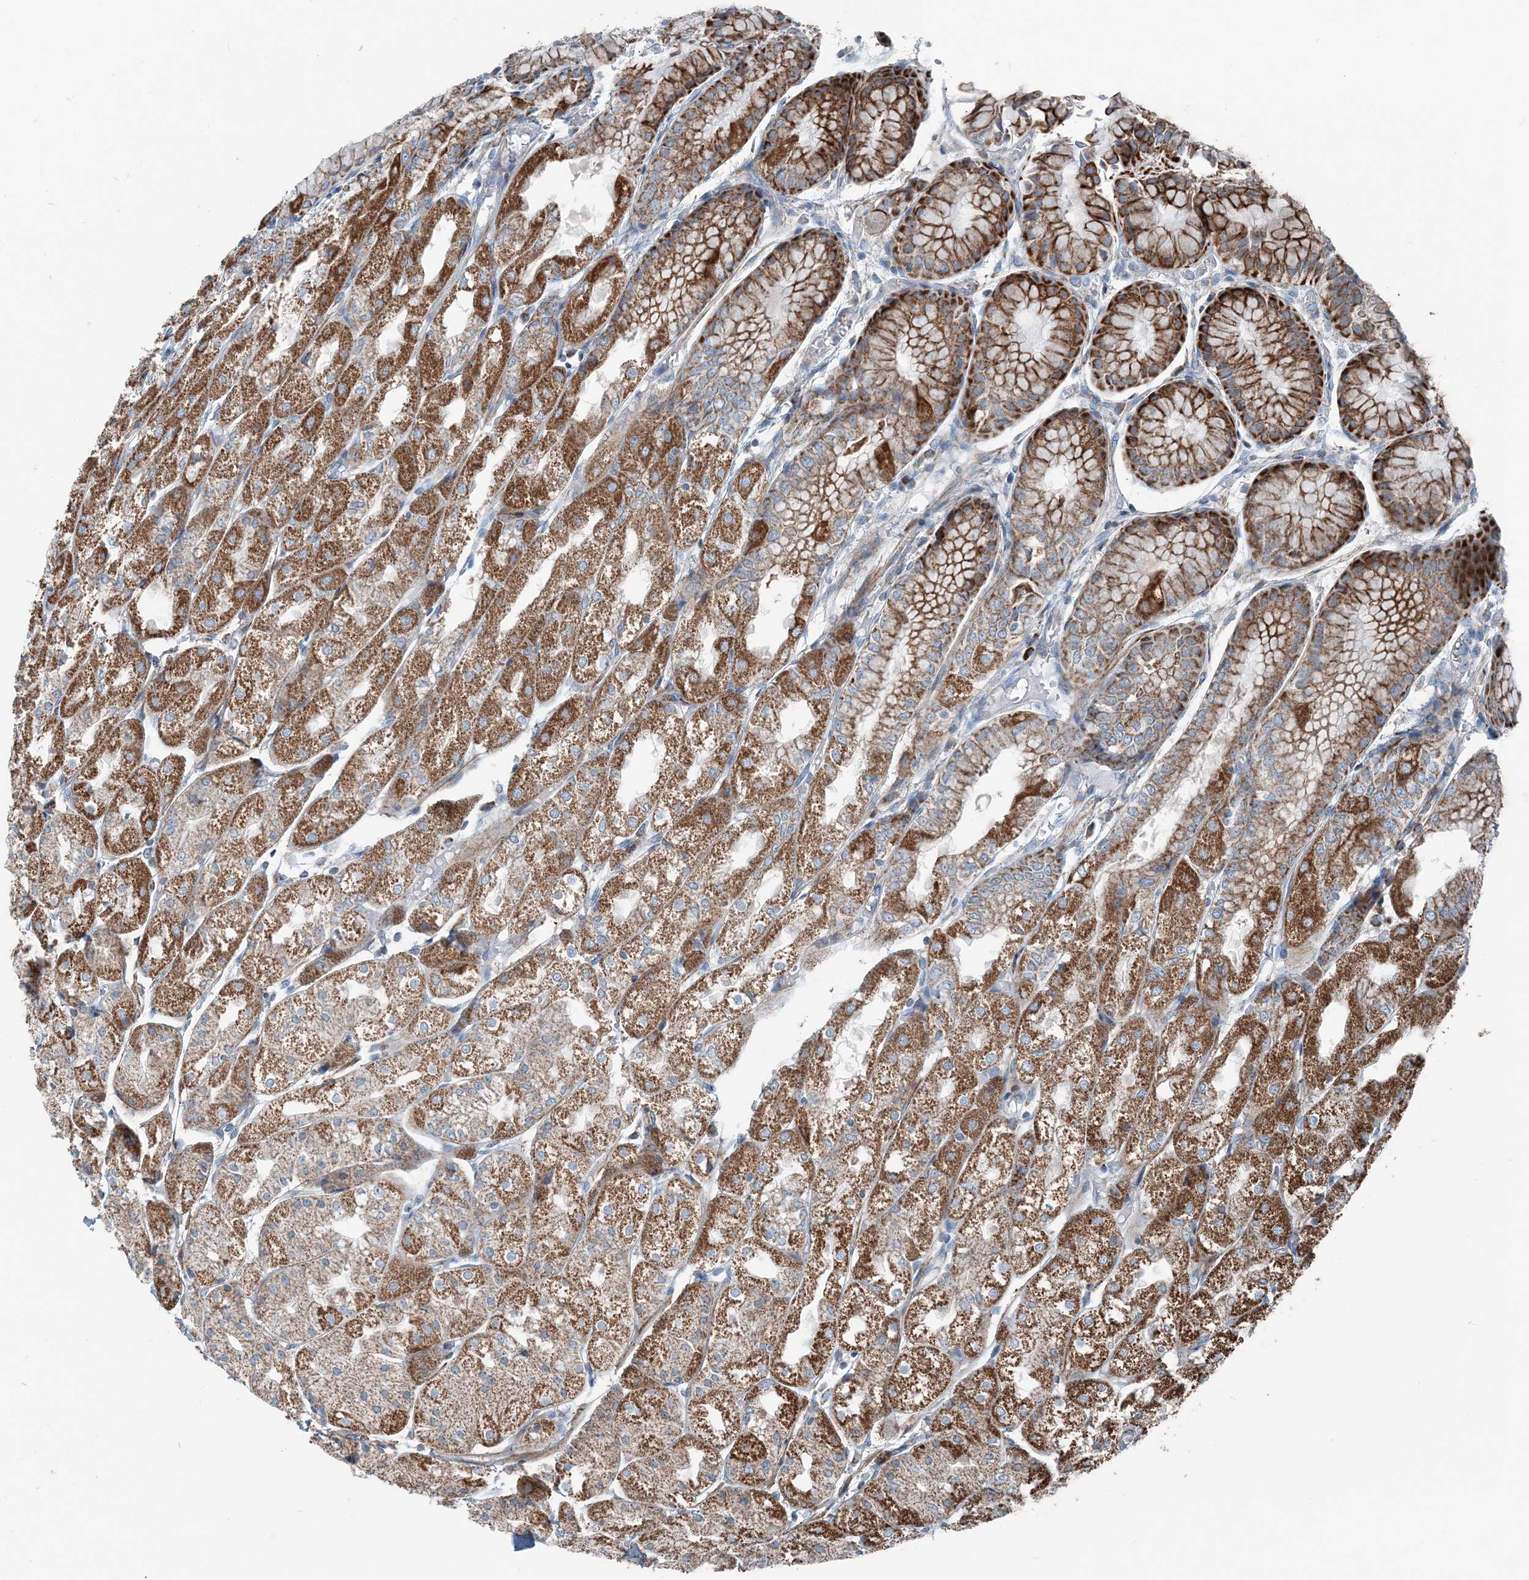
{"staining": {"intensity": "strong", "quantity": ">75%", "location": "cytoplasmic/membranous"}, "tissue": "stomach", "cell_type": "Glandular cells", "image_type": "normal", "snomed": [{"axis": "morphology", "description": "Normal tissue, NOS"}, {"axis": "topography", "description": "Stomach, upper"}], "caption": "This image demonstrates normal stomach stained with immunohistochemistry to label a protein in brown. The cytoplasmic/membranous of glandular cells show strong positivity for the protein. Nuclei are counter-stained blue.", "gene": "INTU", "patient": {"sex": "male", "age": 72}}